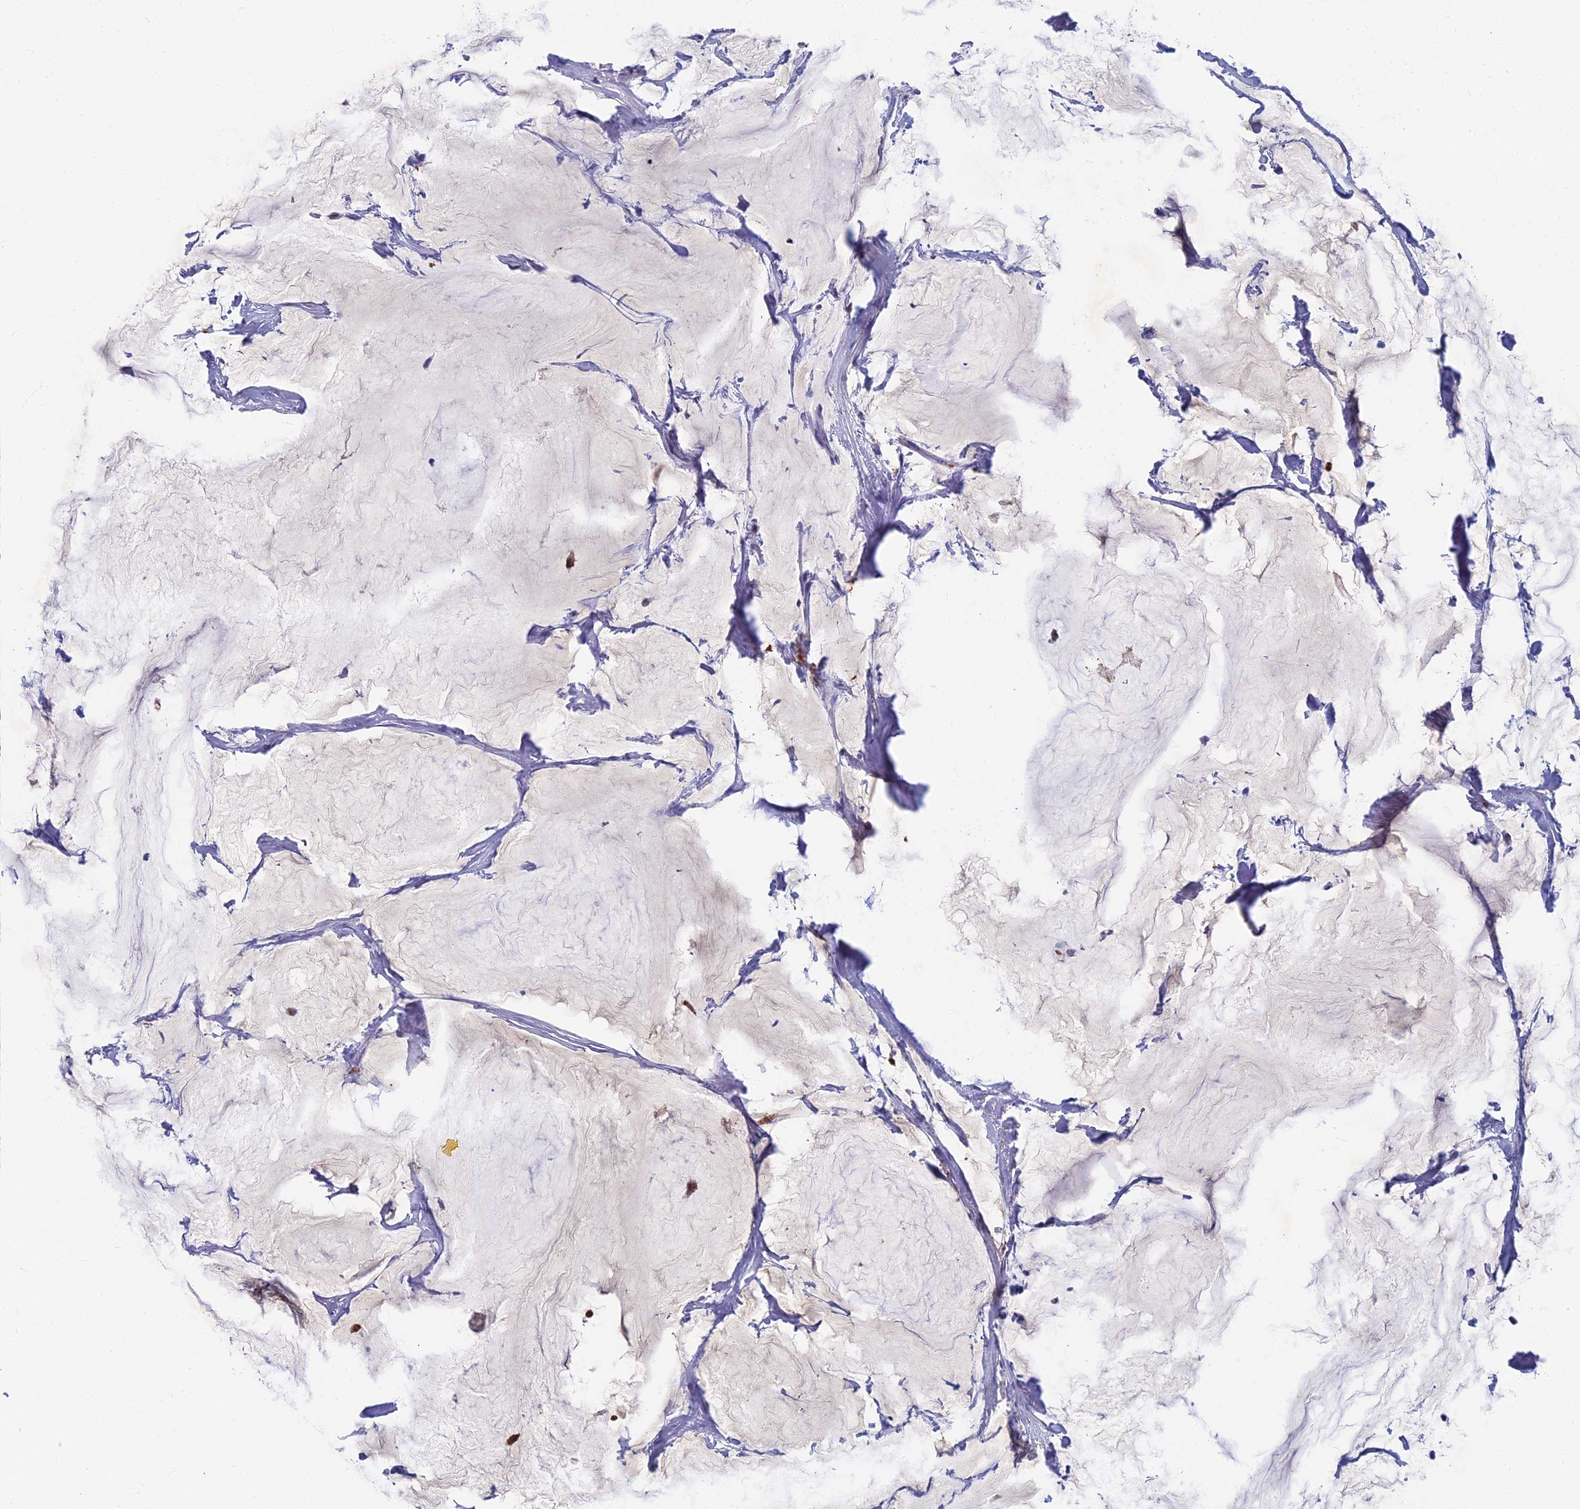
{"staining": {"intensity": "moderate", "quantity": ">75%", "location": "cytoplasmic/membranous"}, "tissue": "breast cancer", "cell_type": "Tumor cells", "image_type": "cancer", "snomed": [{"axis": "morphology", "description": "Duct carcinoma"}, {"axis": "topography", "description": "Breast"}], "caption": "The image displays a brown stain indicating the presence of a protein in the cytoplasmic/membranous of tumor cells in invasive ductal carcinoma (breast).", "gene": "OAT", "patient": {"sex": "female", "age": 93}}